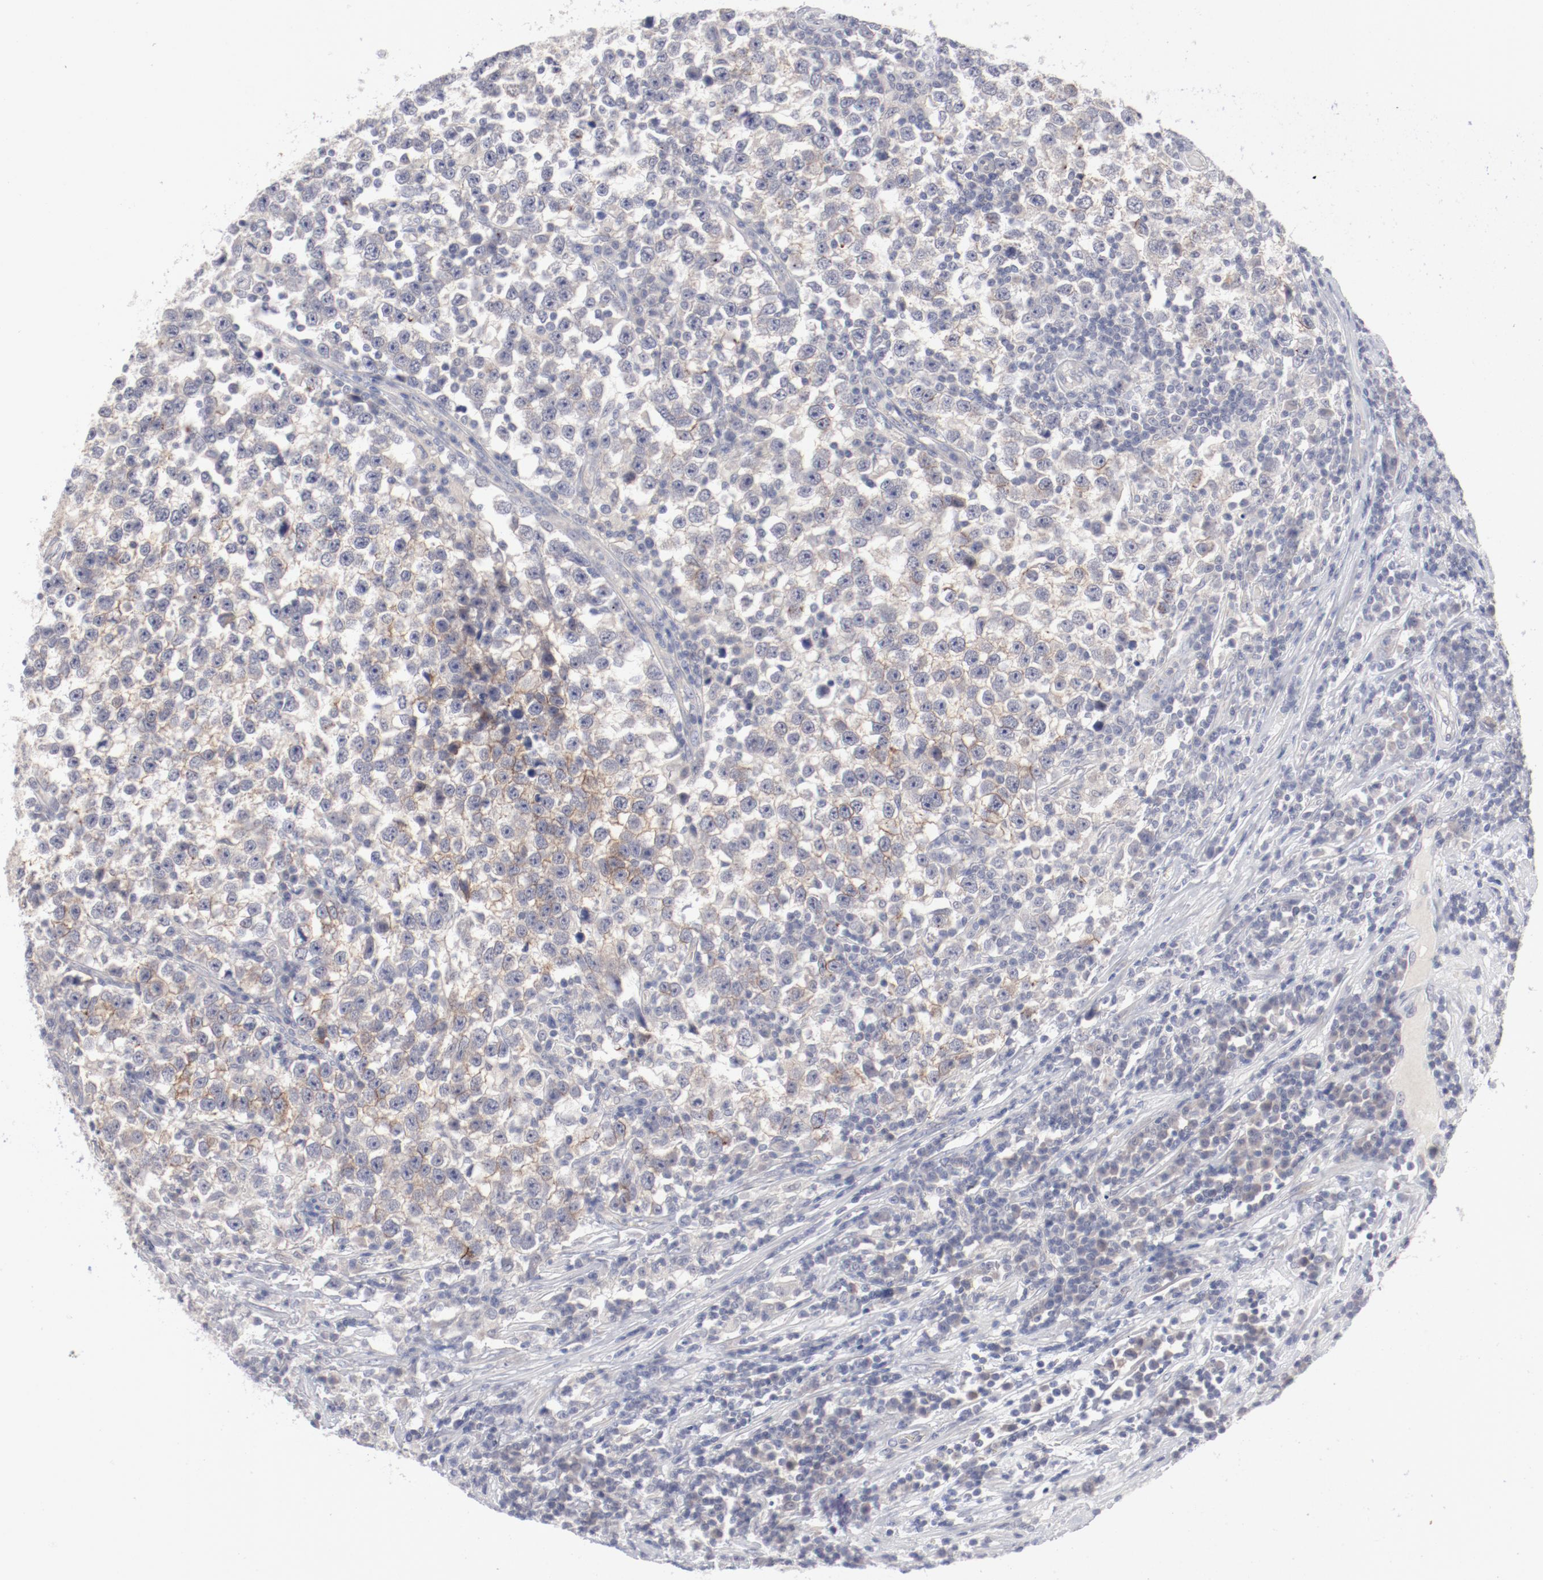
{"staining": {"intensity": "weak", "quantity": "<25%", "location": "cytoplasmic/membranous"}, "tissue": "testis cancer", "cell_type": "Tumor cells", "image_type": "cancer", "snomed": [{"axis": "morphology", "description": "Seminoma, NOS"}, {"axis": "topography", "description": "Testis"}], "caption": "Tumor cells are negative for protein expression in human testis seminoma. Nuclei are stained in blue.", "gene": "SH3BGR", "patient": {"sex": "male", "age": 43}}